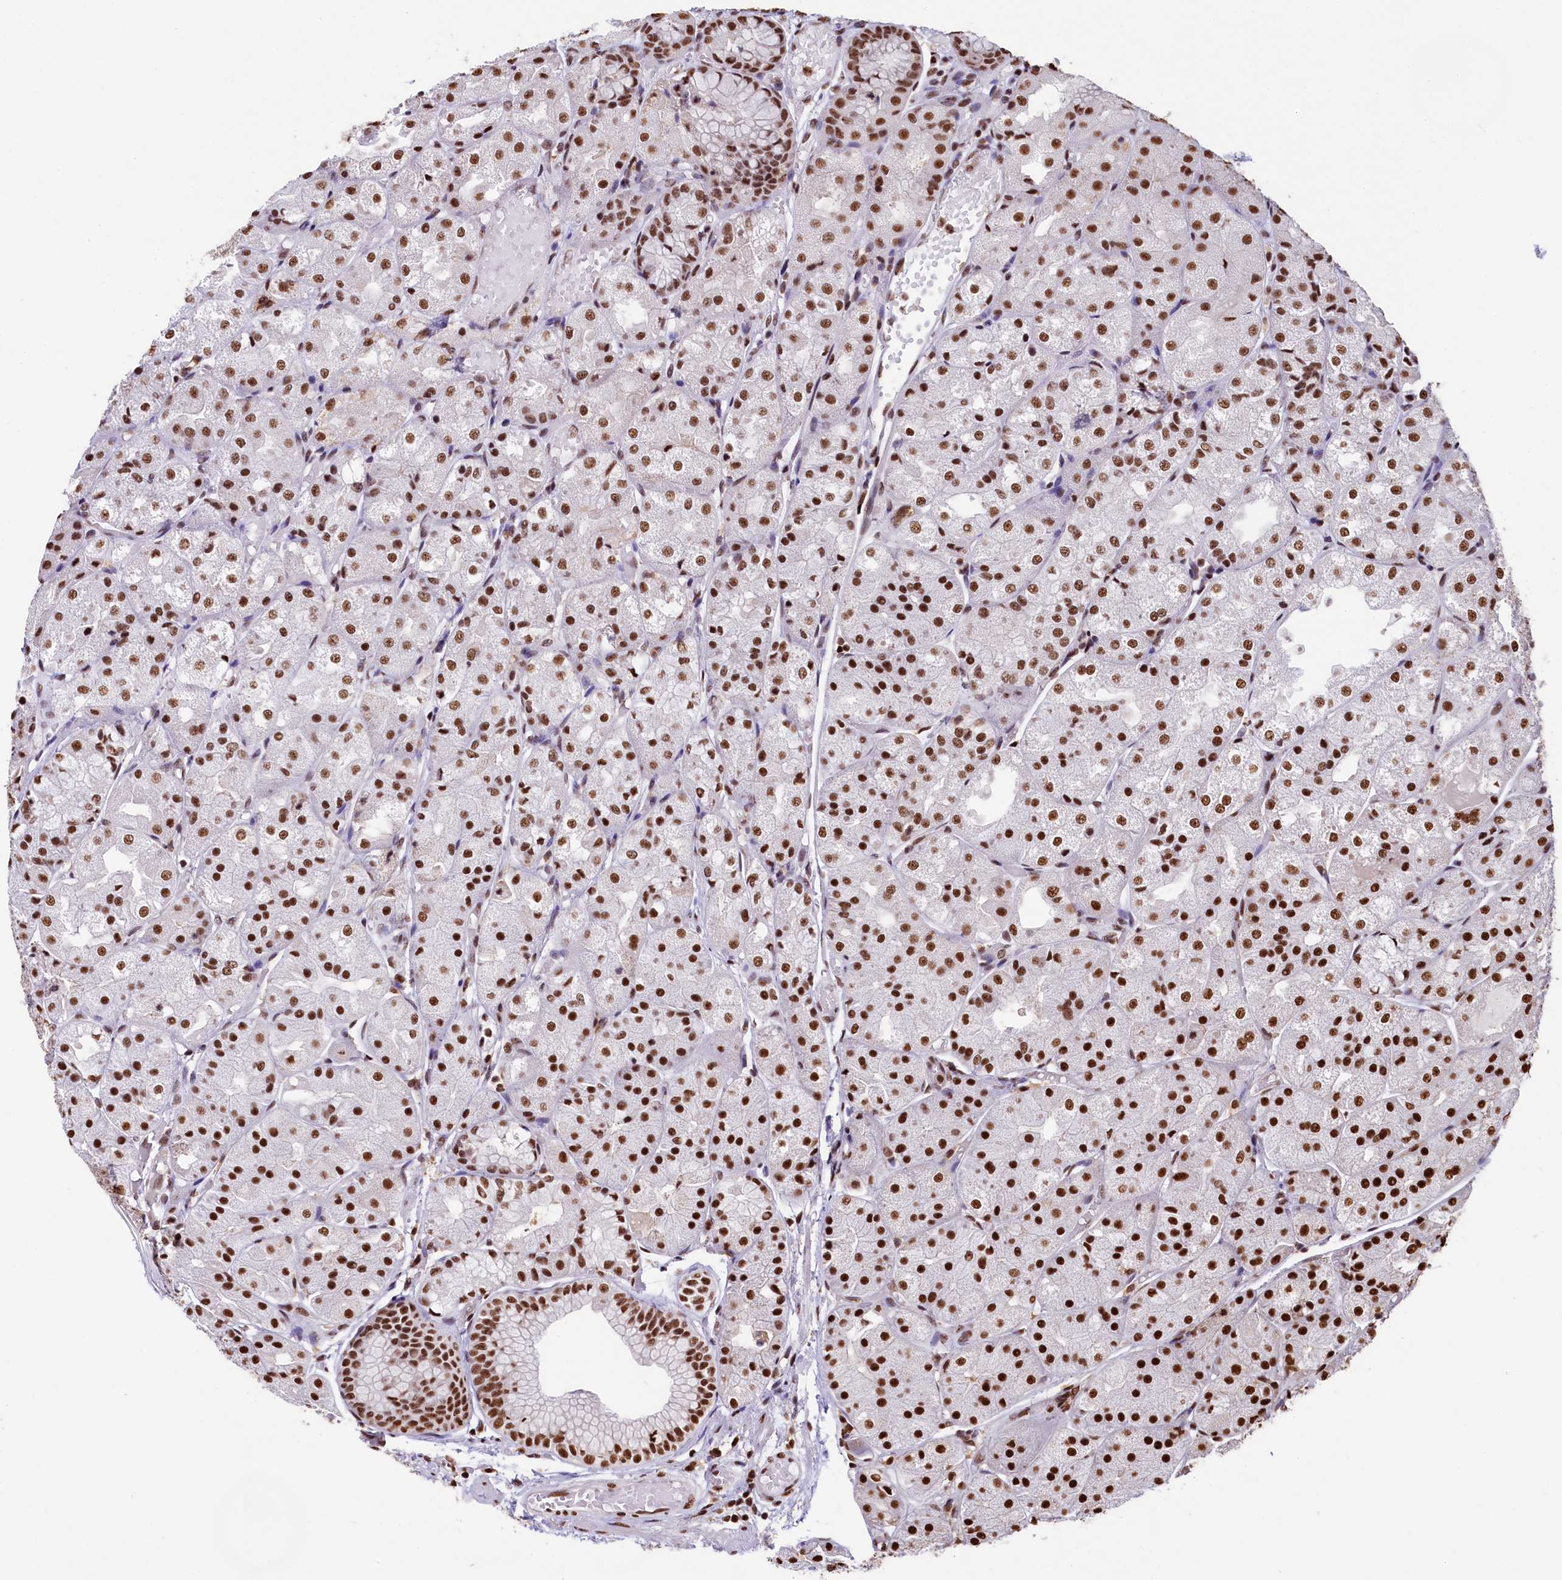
{"staining": {"intensity": "strong", "quantity": ">75%", "location": "nuclear"}, "tissue": "stomach", "cell_type": "Glandular cells", "image_type": "normal", "snomed": [{"axis": "morphology", "description": "Normal tissue, NOS"}, {"axis": "topography", "description": "Stomach, upper"}], "caption": "Glandular cells show strong nuclear expression in approximately >75% of cells in benign stomach. (Brightfield microscopy of DAB IHC at high magnification).", "gene": "SNRPD2", "patient": {"sex": "male", "age": 72}}